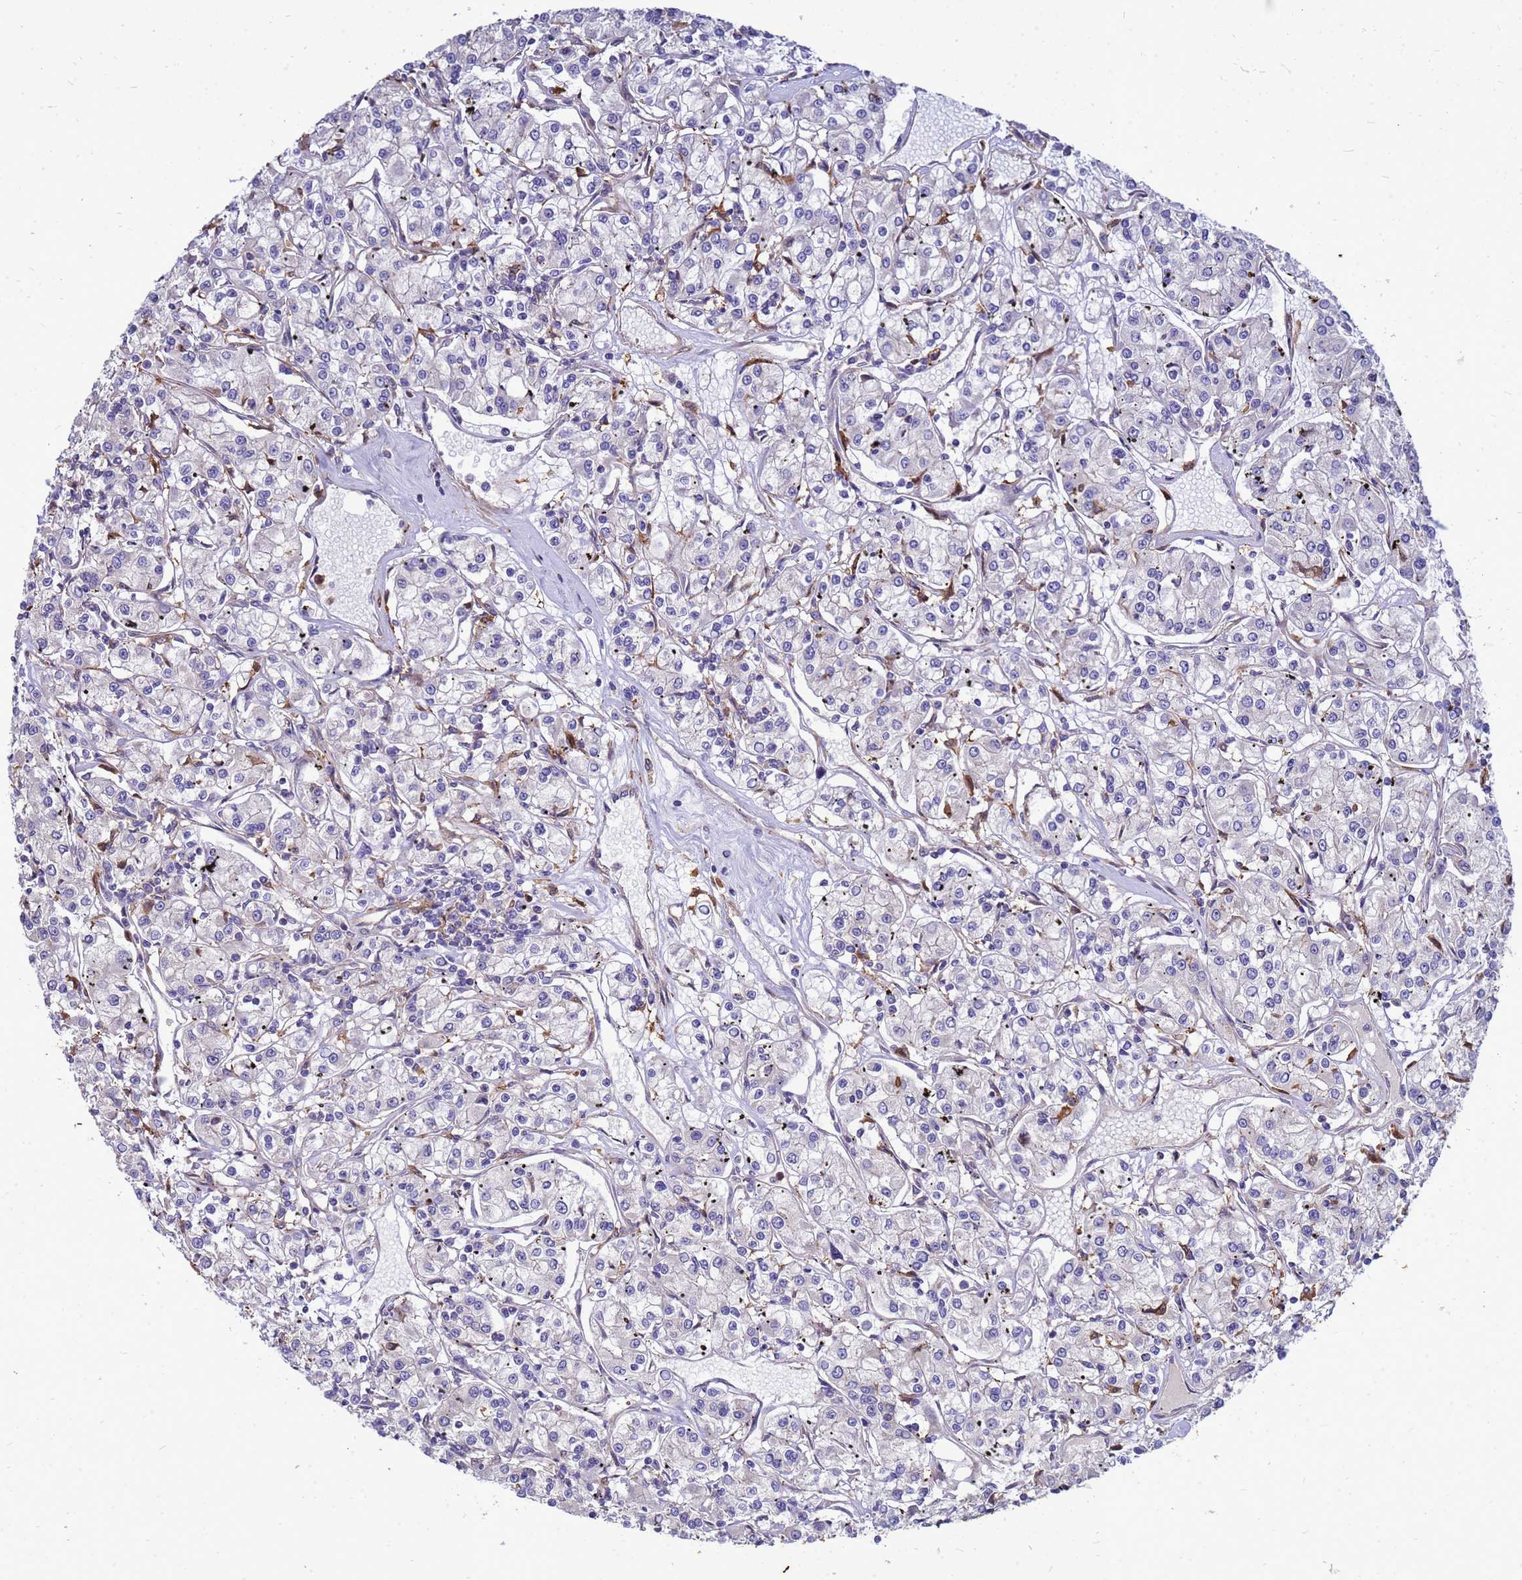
{"staining": {"intensity": "negative", "quantity": "none", "location": "none"}, "tissue": "renal cancer", "cell_type": "Tumor cells", "image_type": "cancer", "snomed": [{"axis": "morphology", "description": "Adenocarcinoma, NOS"}, {"axis": "topography", "description": "Kidney"}], "caption": "The photomicrograph demonstrates no significant staining in tumor cells of renal cancer (adenocarcinoma).", "gene": "RNF215", "patient": {"sex": "female", "age": 59}}